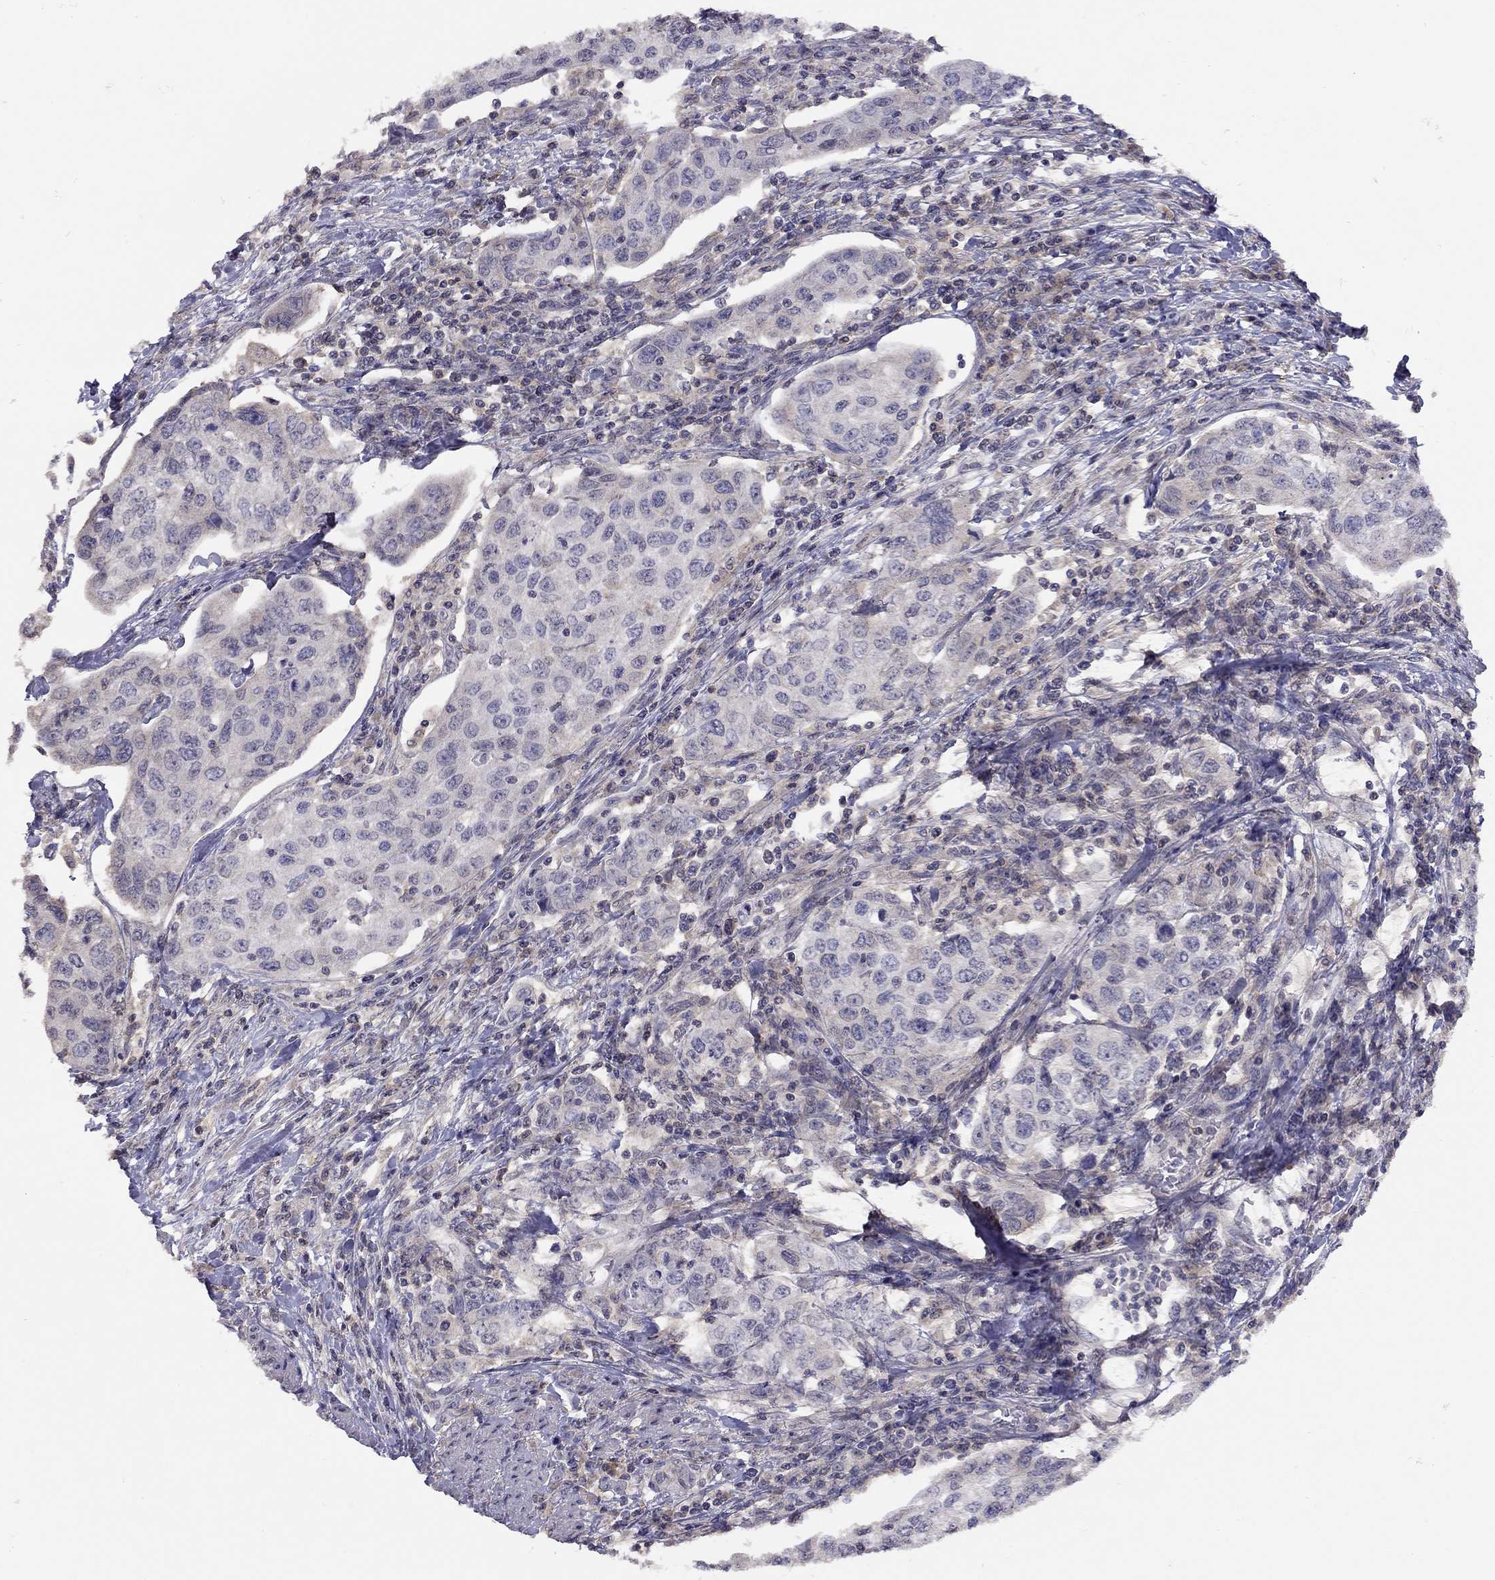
{"staining": {"intensity": "negative", "quantity": "none", "location": "none"}, "tissue": "urothelial cancer", "cell_type": "Tumor cells", "image_type": "cancer", "snomed": [{"axis": "morphology", "description": "Urothelial carcinoma, High grade"}, {"axis": "topography", "description": "Urinary bladder"}], "caption": "IHC histopathology image of neoplastic tissue: high-grade urothelial carcinoma stained with DAB (3,3'-diaminobenzidine) reveals no significant protein positivity in tumor cells.", "gene": "RTP5", "patient": {"sex": "female", "age": 78}}